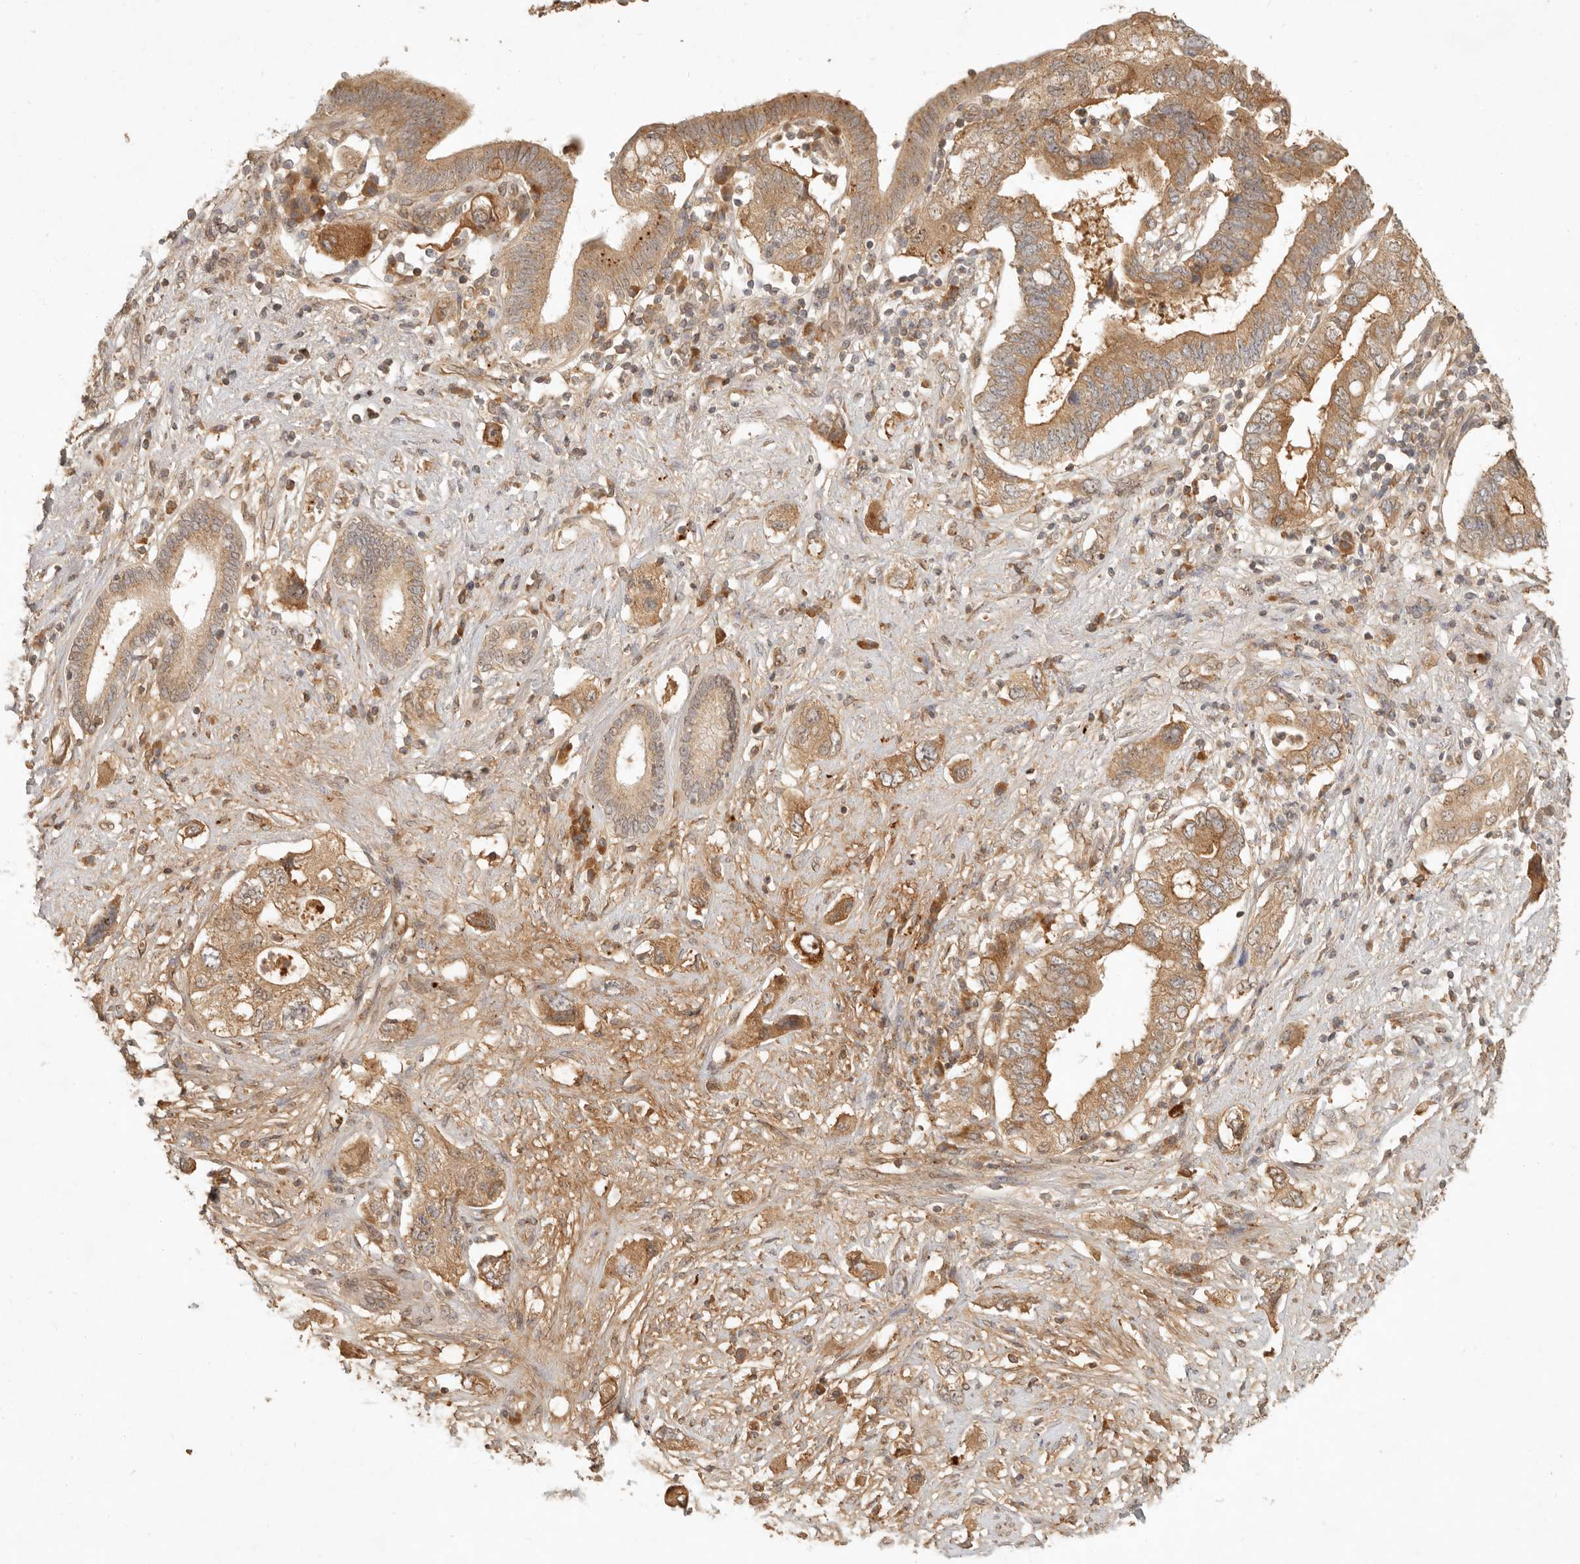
{"staining": {"intensity": "moderate", "quantity": ">75%", "location": "cytoplasmic/membranous"}, "tissue": "pancreatic cancer", "cell_type": "Tumor cells", "image_type": "cancer", "snomed": [{"axis": "morphology", "description": "Adenocarcinoma, NOS"}, {"axis": "topography", "description": "Pancreas"}], "caption": "Brown immunohistochemical staining in adenocarcinoma (pancreatic) demonstrates moderate cytoplasmic/membranous staining in about >75% of tumor cells.", "gene": "ANKRD61", "patient": {"sex": "female", "age": 73}}